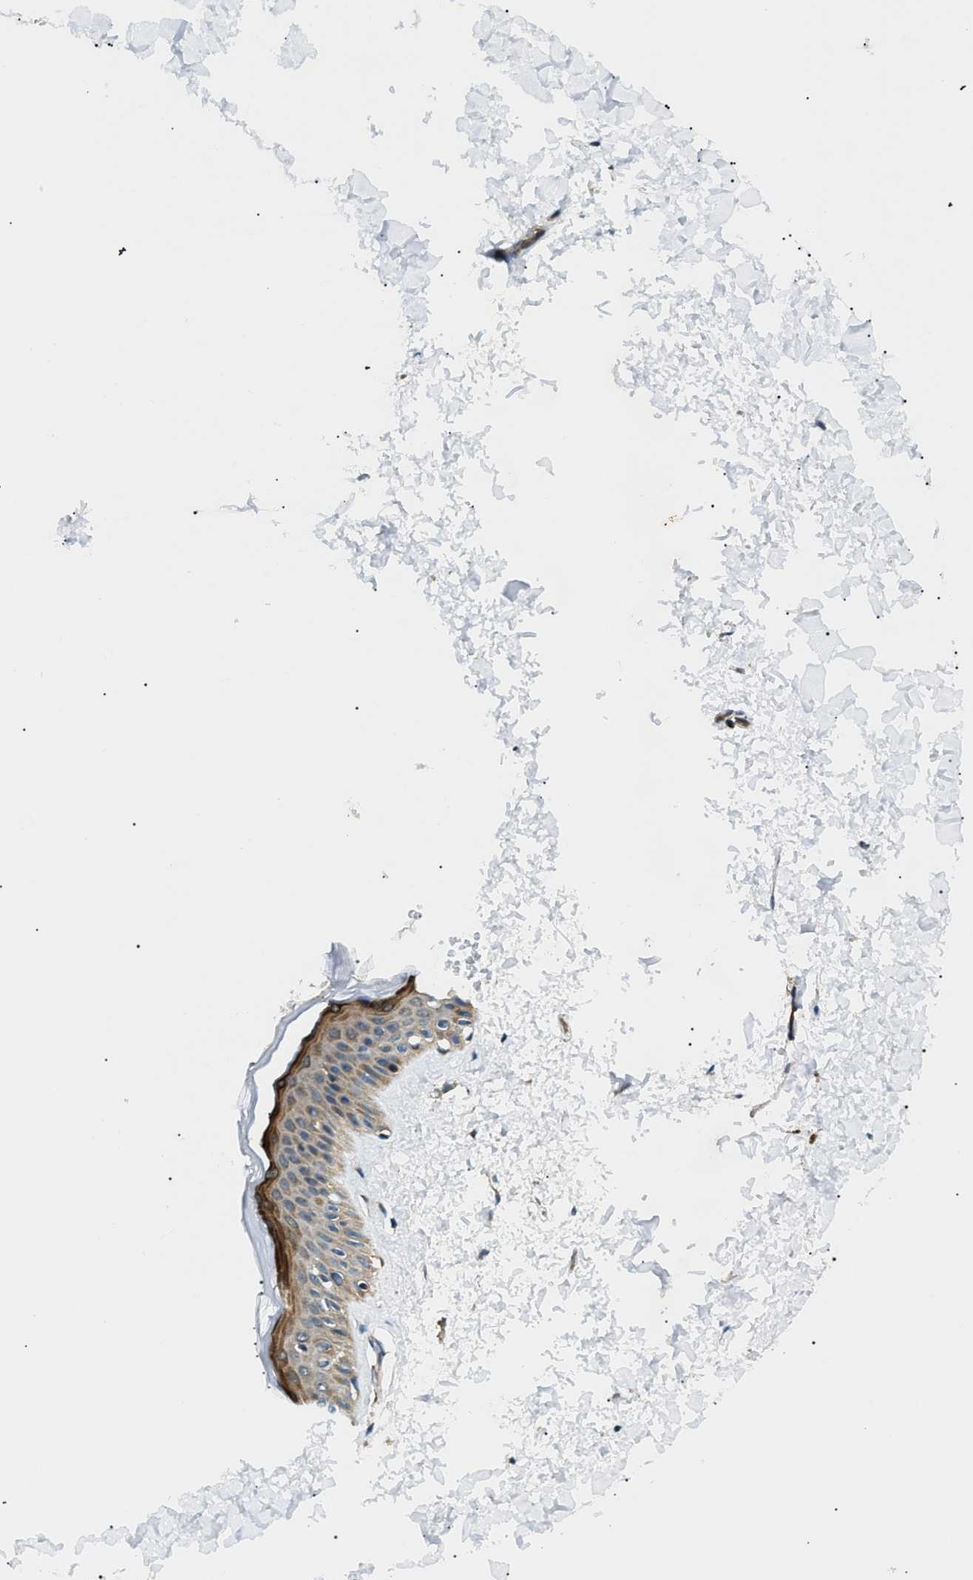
{"staining": {"intensity": "moderate", "quantity": ">75%", "location": "cytoplasmic/membranous"}, "tissue": "skin", "cell_type": "Fibroblasts", "image_type": "normal", "snomed": [{"axis": "morphology", "description": "Normal tissue, NOS"}, {"axis": "topography", "description": "Skin"}], "caption": "The image shows staining of unremarkable skin, revealing moderate cytoplasmic/membranous protein positivity (brown color) within fibroblasts.", "gene": "SRPK1", "patient": {"sex": "female", "age": 41}}